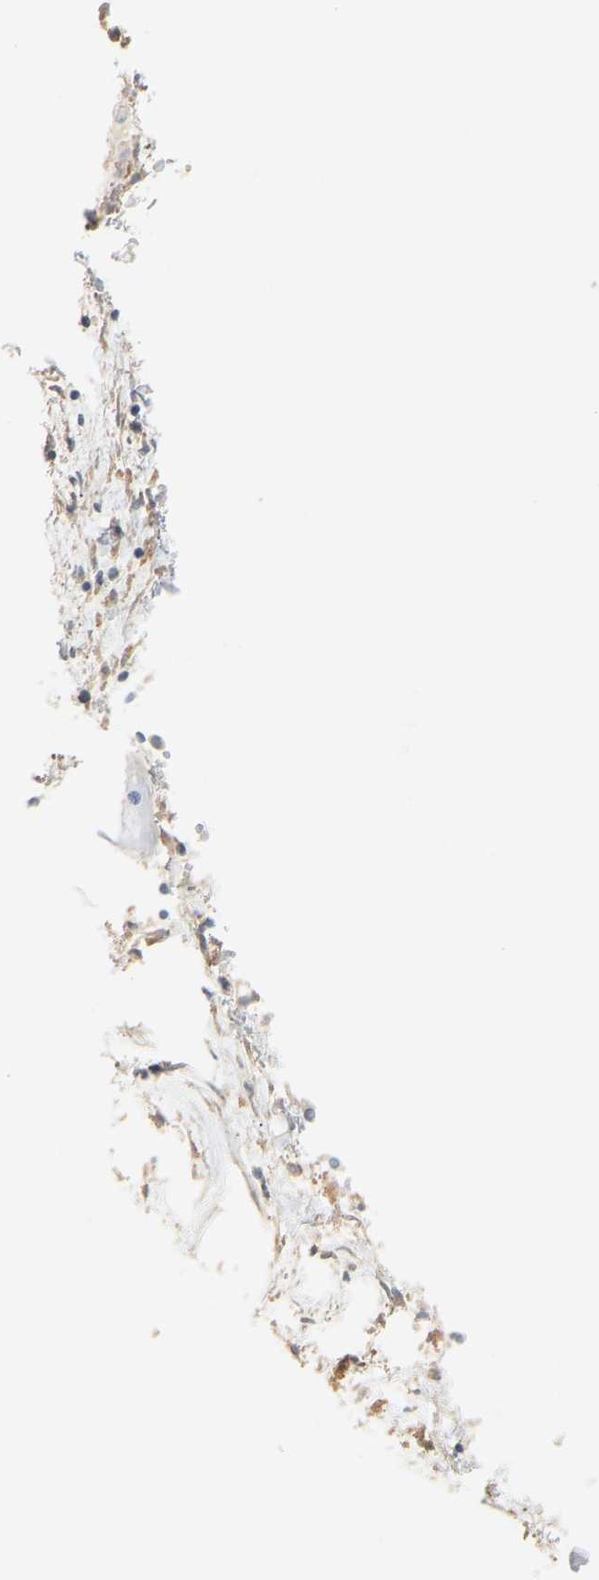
{"staining": {"intensity": "negative", "quantity": "none", "location": "none"}, "tissue": "pancreatic cancer", "cell_type": "Tumor cells", "image_type": "cancer", "snomed": [{"axis": "morphology", "description": "Adenocarcinoma, NOS"}, {"axis": "topography", "description": "Pancreas"}], "caption": "This is an immunohistochemistry (IHC) image of pancreatic cancer. There is no positivity in tumor cells.", "gene": "PTPN4", "patient": {"sex": "male", "age": 55}}